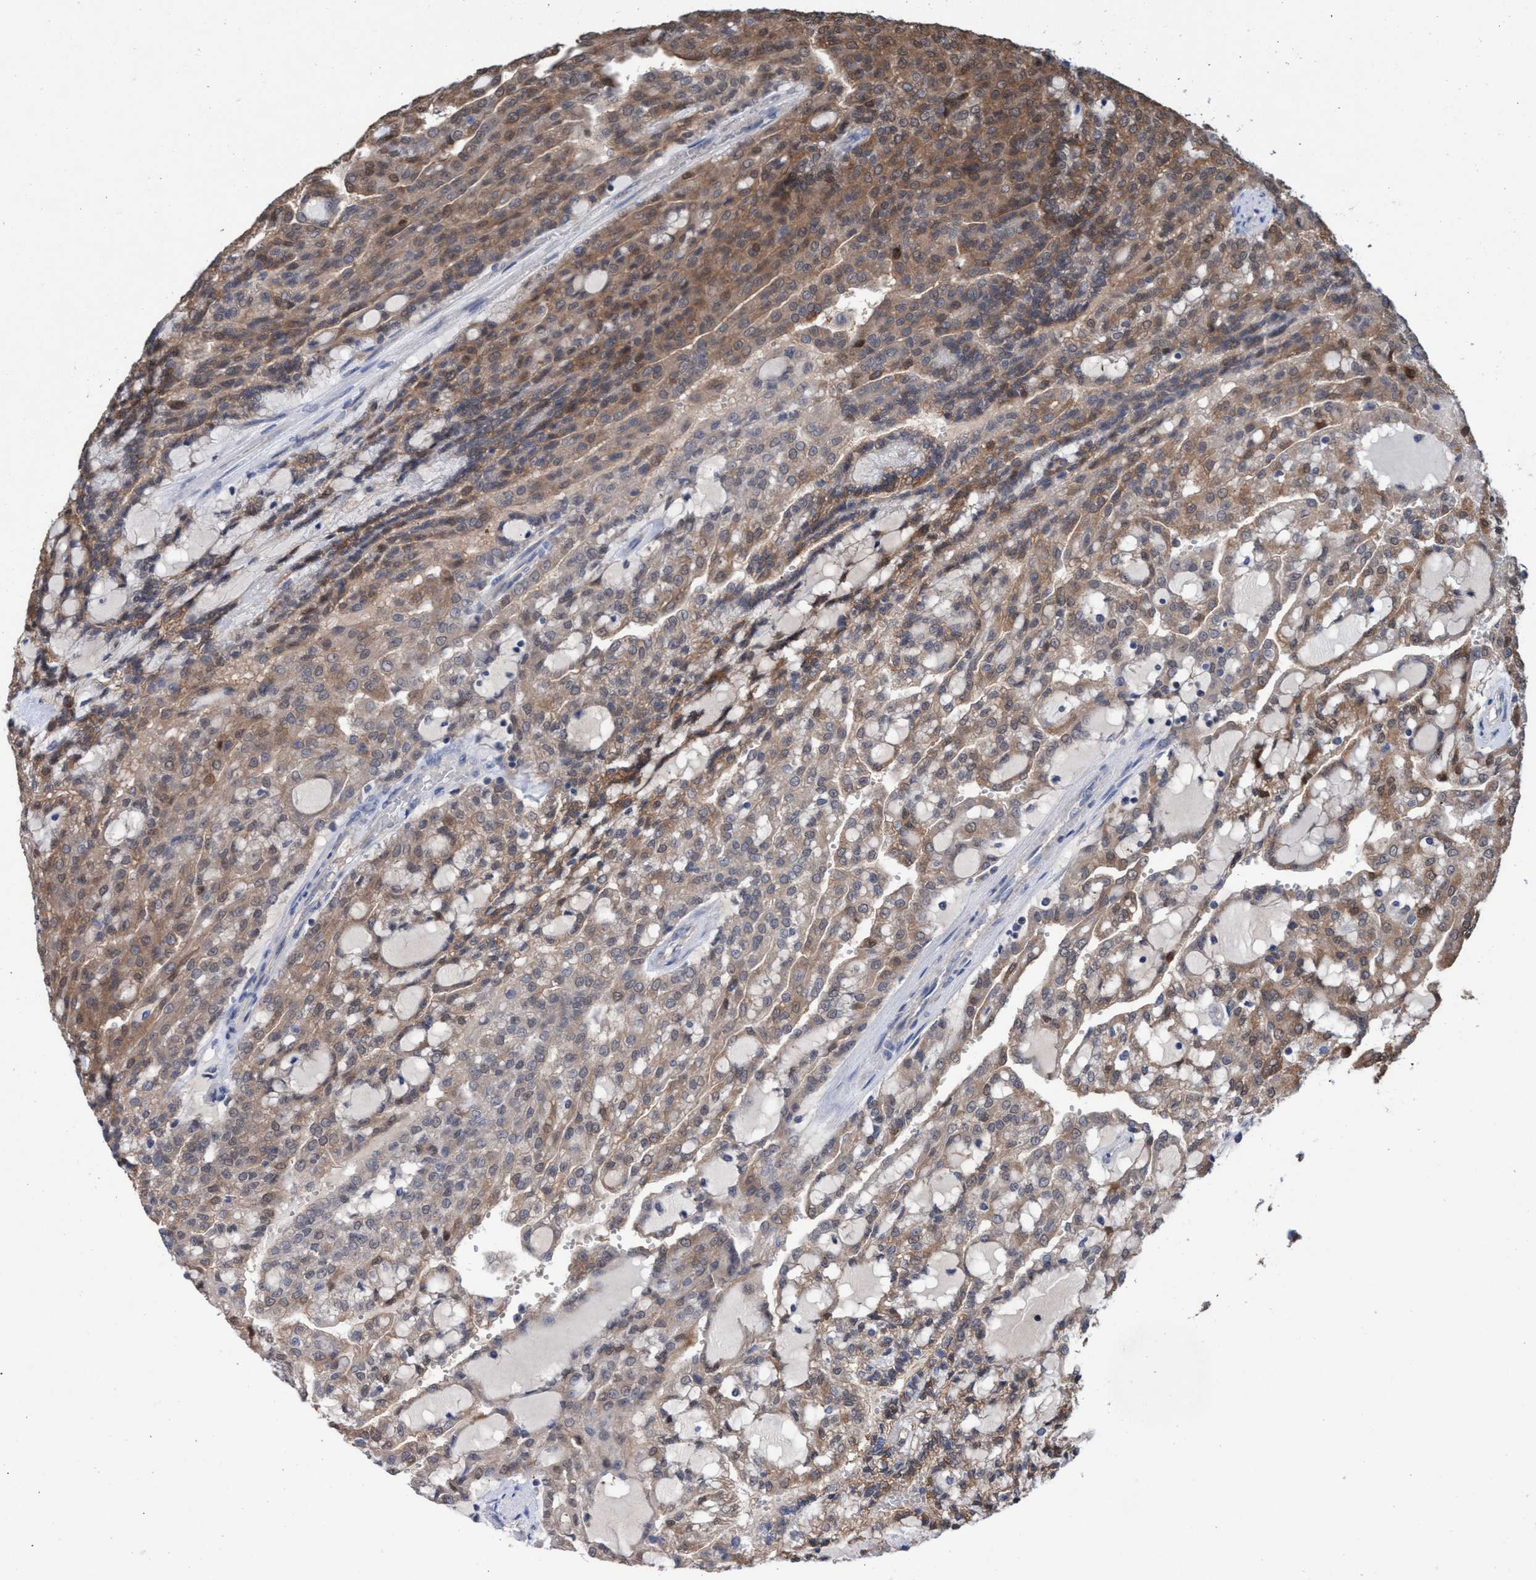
{"staining": {"intensity": "weak", "quantity": ">75%", "location": "cytoplasmic/membranous"}, "tissue": "renal cancer", "cell_type": "Tumor cells", "image_type": "cancer", "snomed": [{"axis": "morphology", "description": "Adenocarcinoma, NOS"}, {"axis": "topography", "description": "Kidney"}], "caption": "A histopathology image showing weak cytoplasmic/membranous staining in approximately >75% of tumor cells in adenocarcinoma (renal), as visualized by brown immunohistochemical staining.", "gene": "GLOD4", "patient": {"sex": "male", "age": 63}}